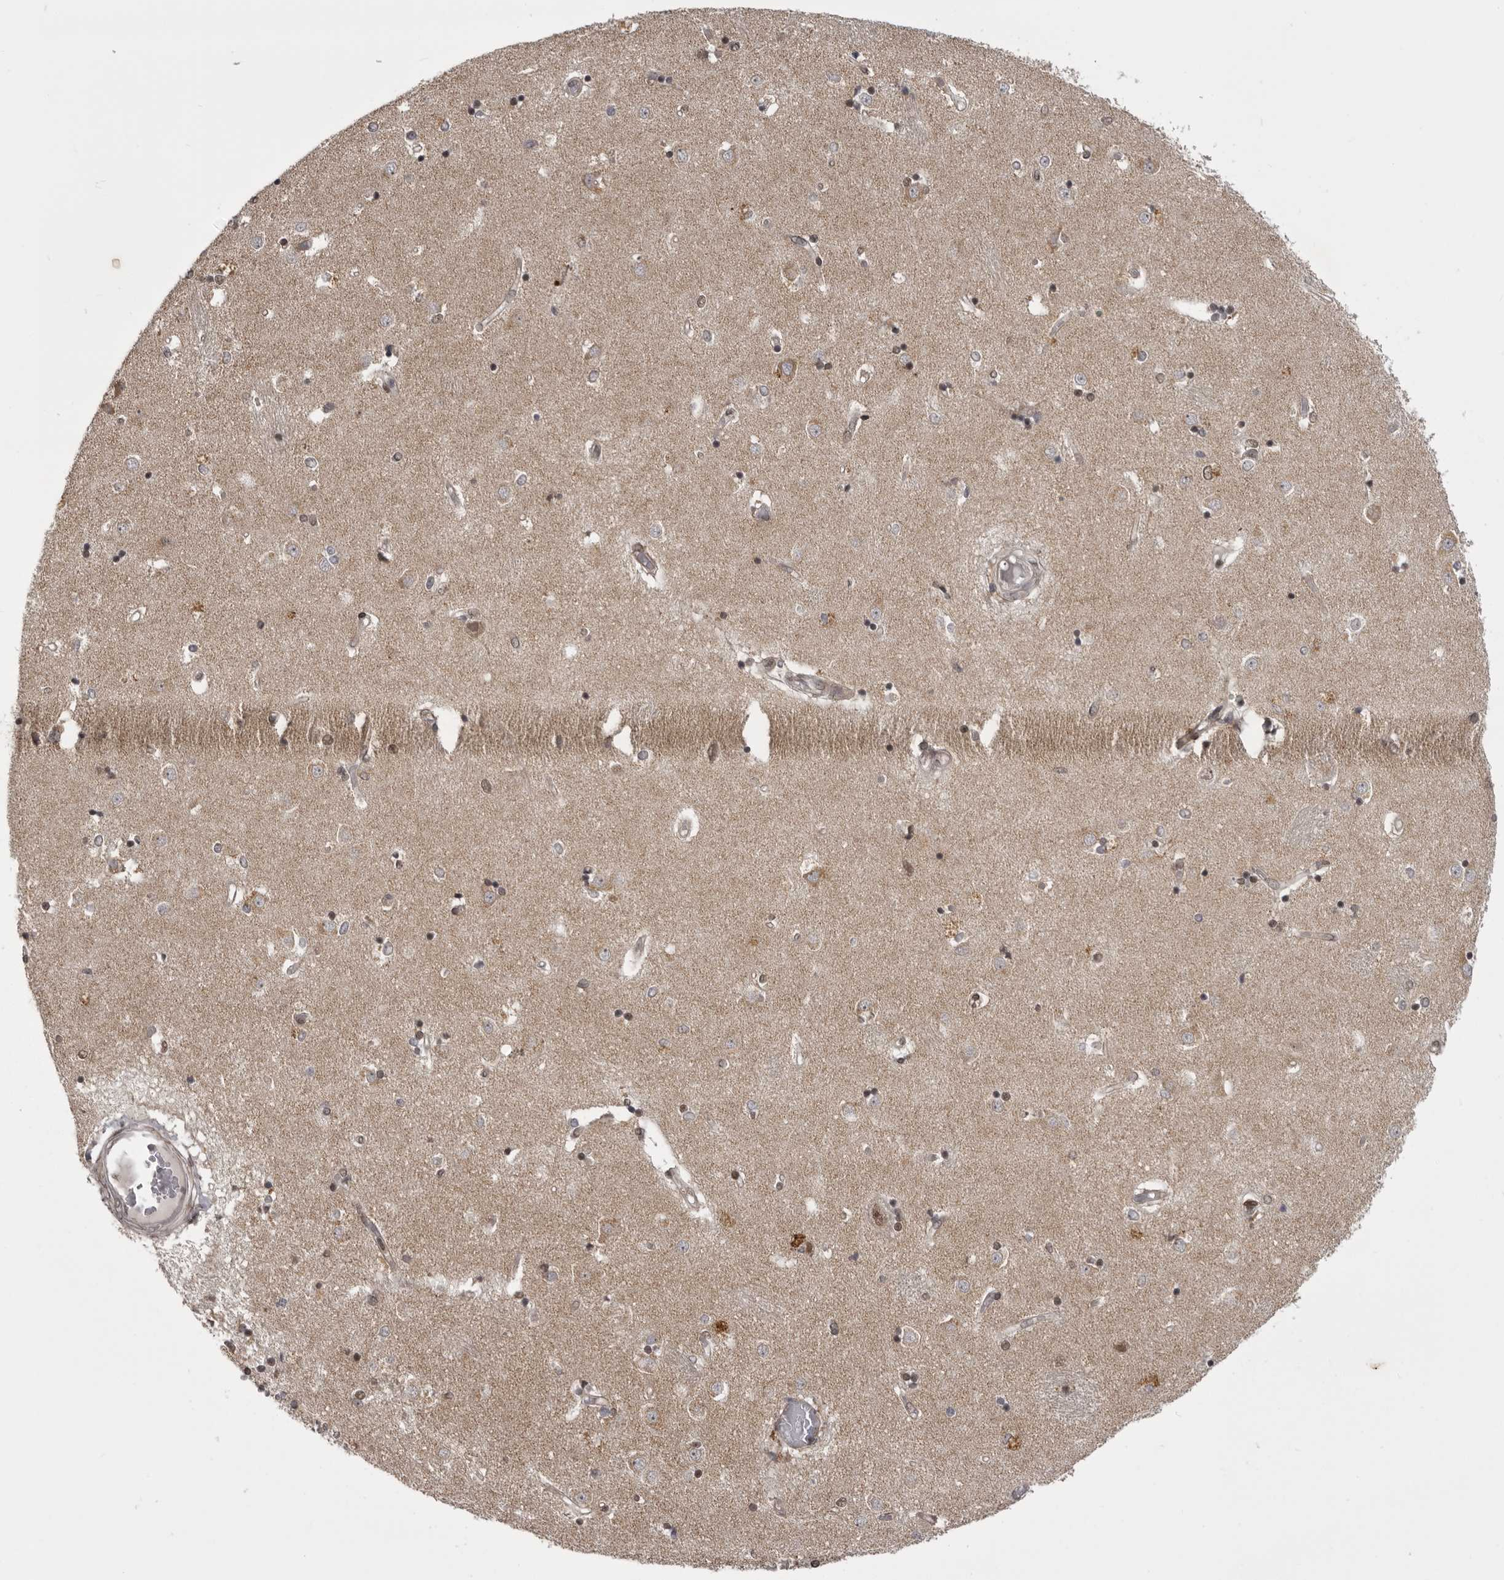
{"staining": {"intensity": "moderate", "quantity": "25%-75%", "location": "nuclear"}, "tissue": "caudate", "cell_type": "Glial cells", "image_type": "normal", "snomed": [{"axis": "morphology", "description": "Normal tissue, NOS"}, {"axis": "topography", "description": "Lateral ventricle wall"}], "caption": "IHC histopathology image of unremarkable caudate: human caudate stained using immunohistochemistry (IHC) displays medium levels of moderate protein expression localized specifically in the nuclear of glial cells, appearing as a nuclear brown color.", "gene": "C1orf109", "patient": {"sex": "male", "age": 45}}